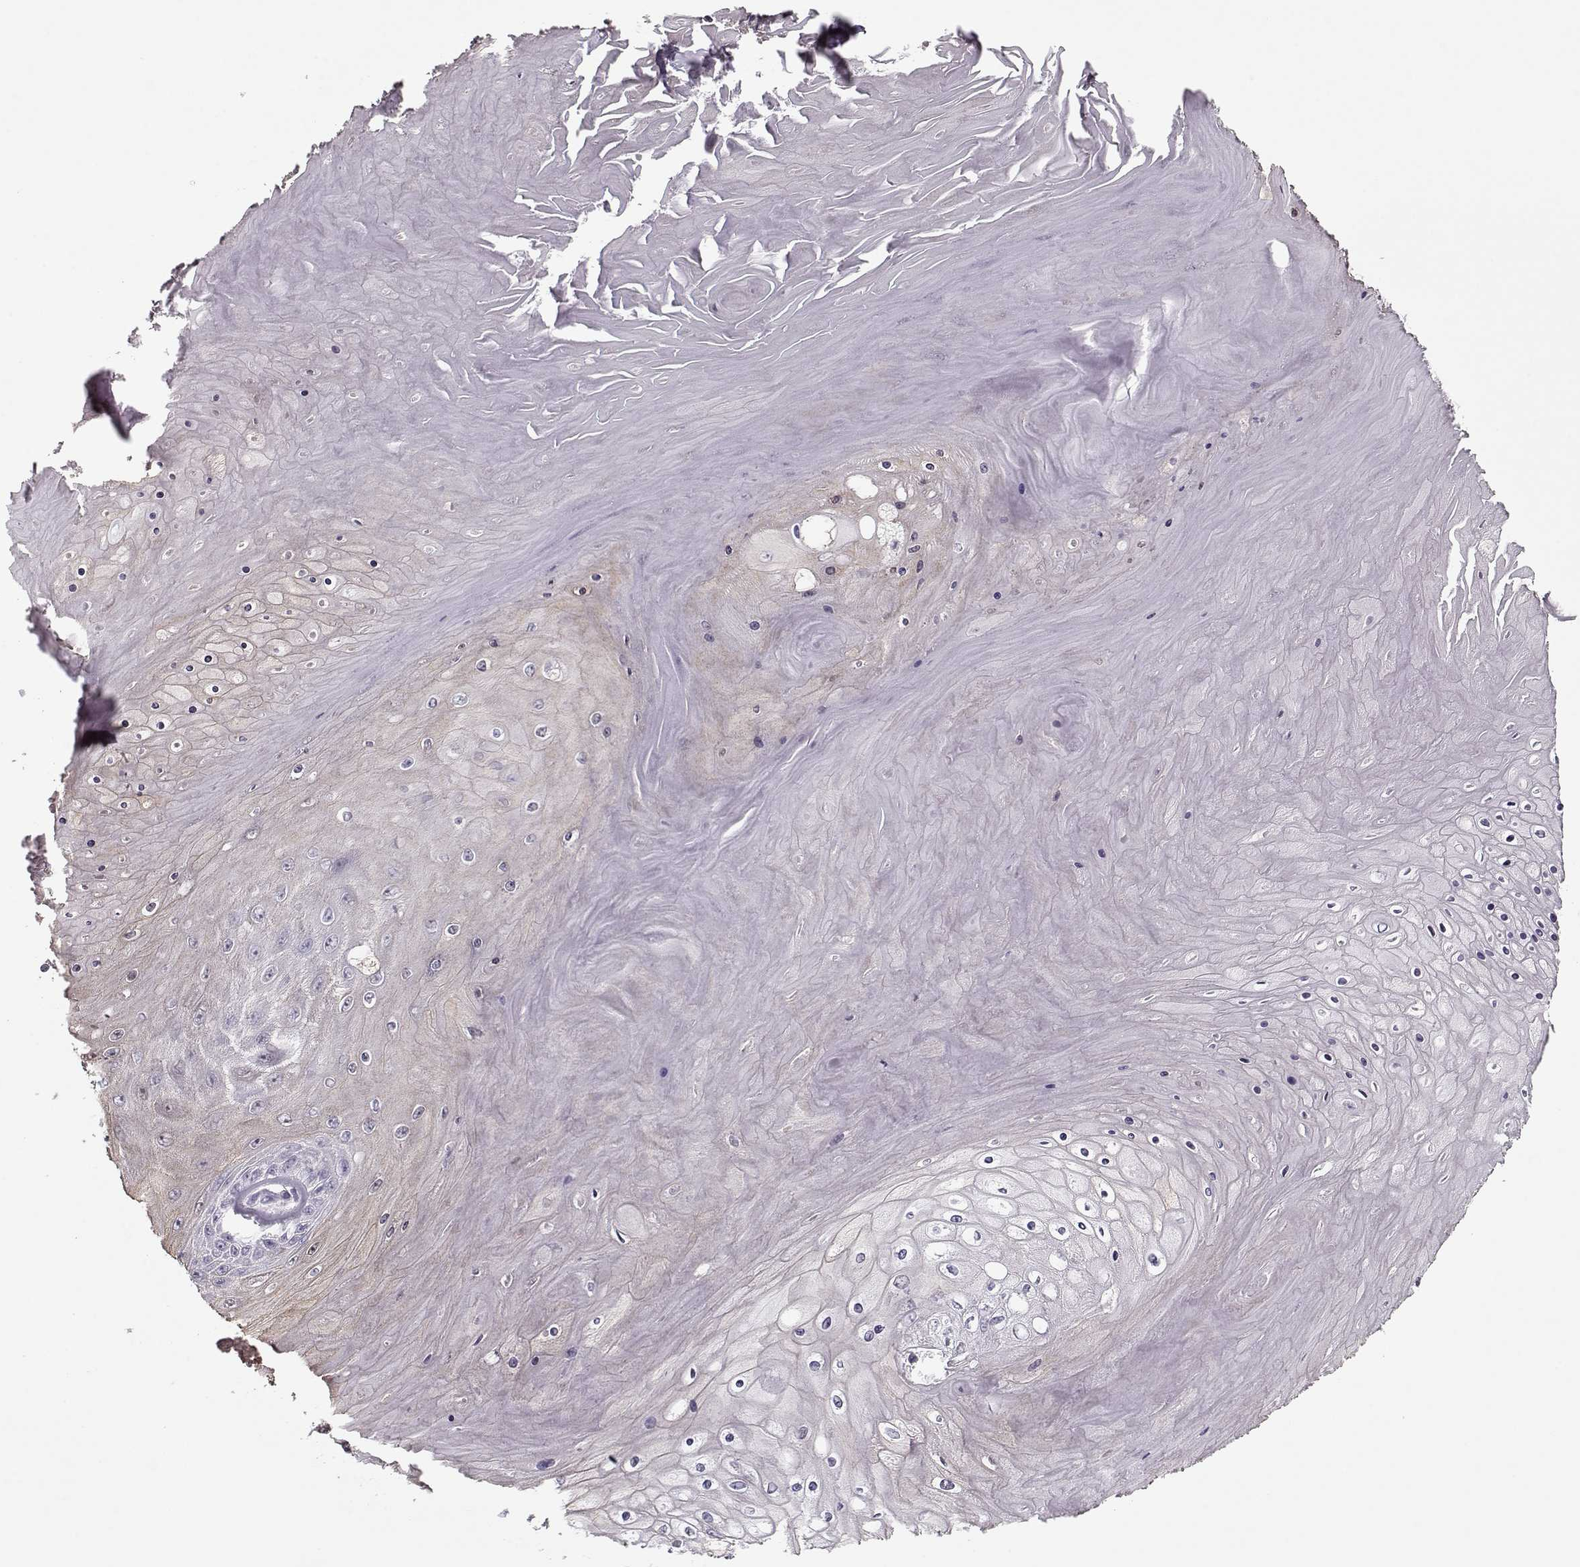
{"staining": {"intensity": "negative", "quantity": "none", "location": "none"}, "tissue": "skin cancer", "cell_type": "Tumor cells", "image_type": "cancer", "snomed": [{"axis": "morphology", "description": "Squamous cell carcinoma, NOS"}, {"axis": "topography", "description": "Skin"}], "caption": "DAB immunohistochemical staining of squamous cell carcinoma (skin) exhibits no significant staining in tumor cells.", "gene": "CCDC136", "patient": {"sex": "male", "age": 62}}